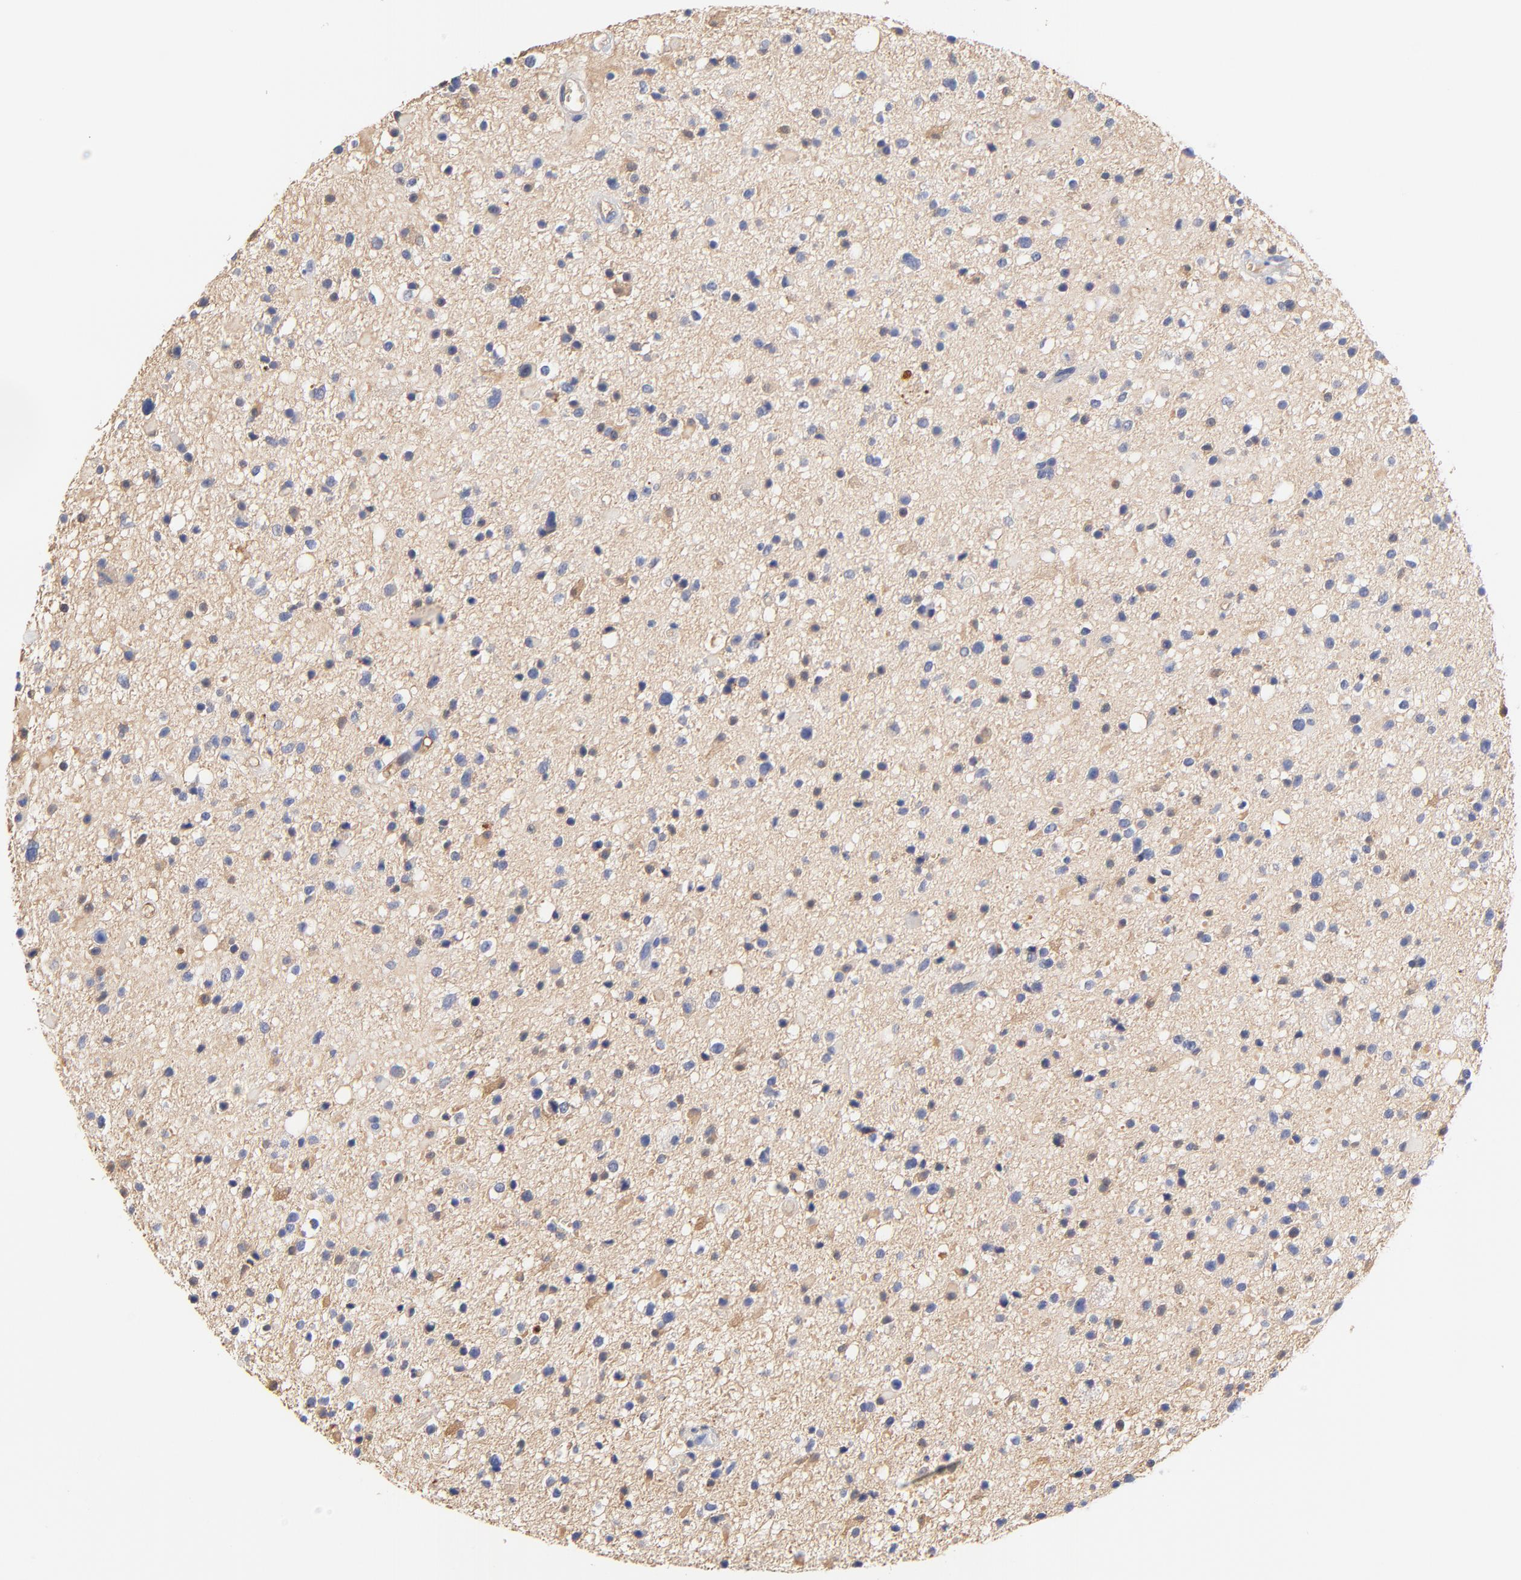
{"staining": {"intensity": "weak", "quantity": "<25%", "location": "cytoplasmic/membranous"}, "tissue": "glioma", "cell_type": "Tumor cells", "image_type": "cancer", "snomed": [{"axis": "morphology", "description": "Glioma, malignant, High grade"}, {"axis": "topography", "description": "Brain"}], "caption": "Immunohistochemical staining of human glioma exhibits no significant expression in tumor cells. (Stains: DAB immunohistochemistry with hematoxylin counter stain, Microscopy: brightfield microscopy at high magnification).", "gene": "IGLV3-10", "patient": {"sex": "male", "age": 33}}